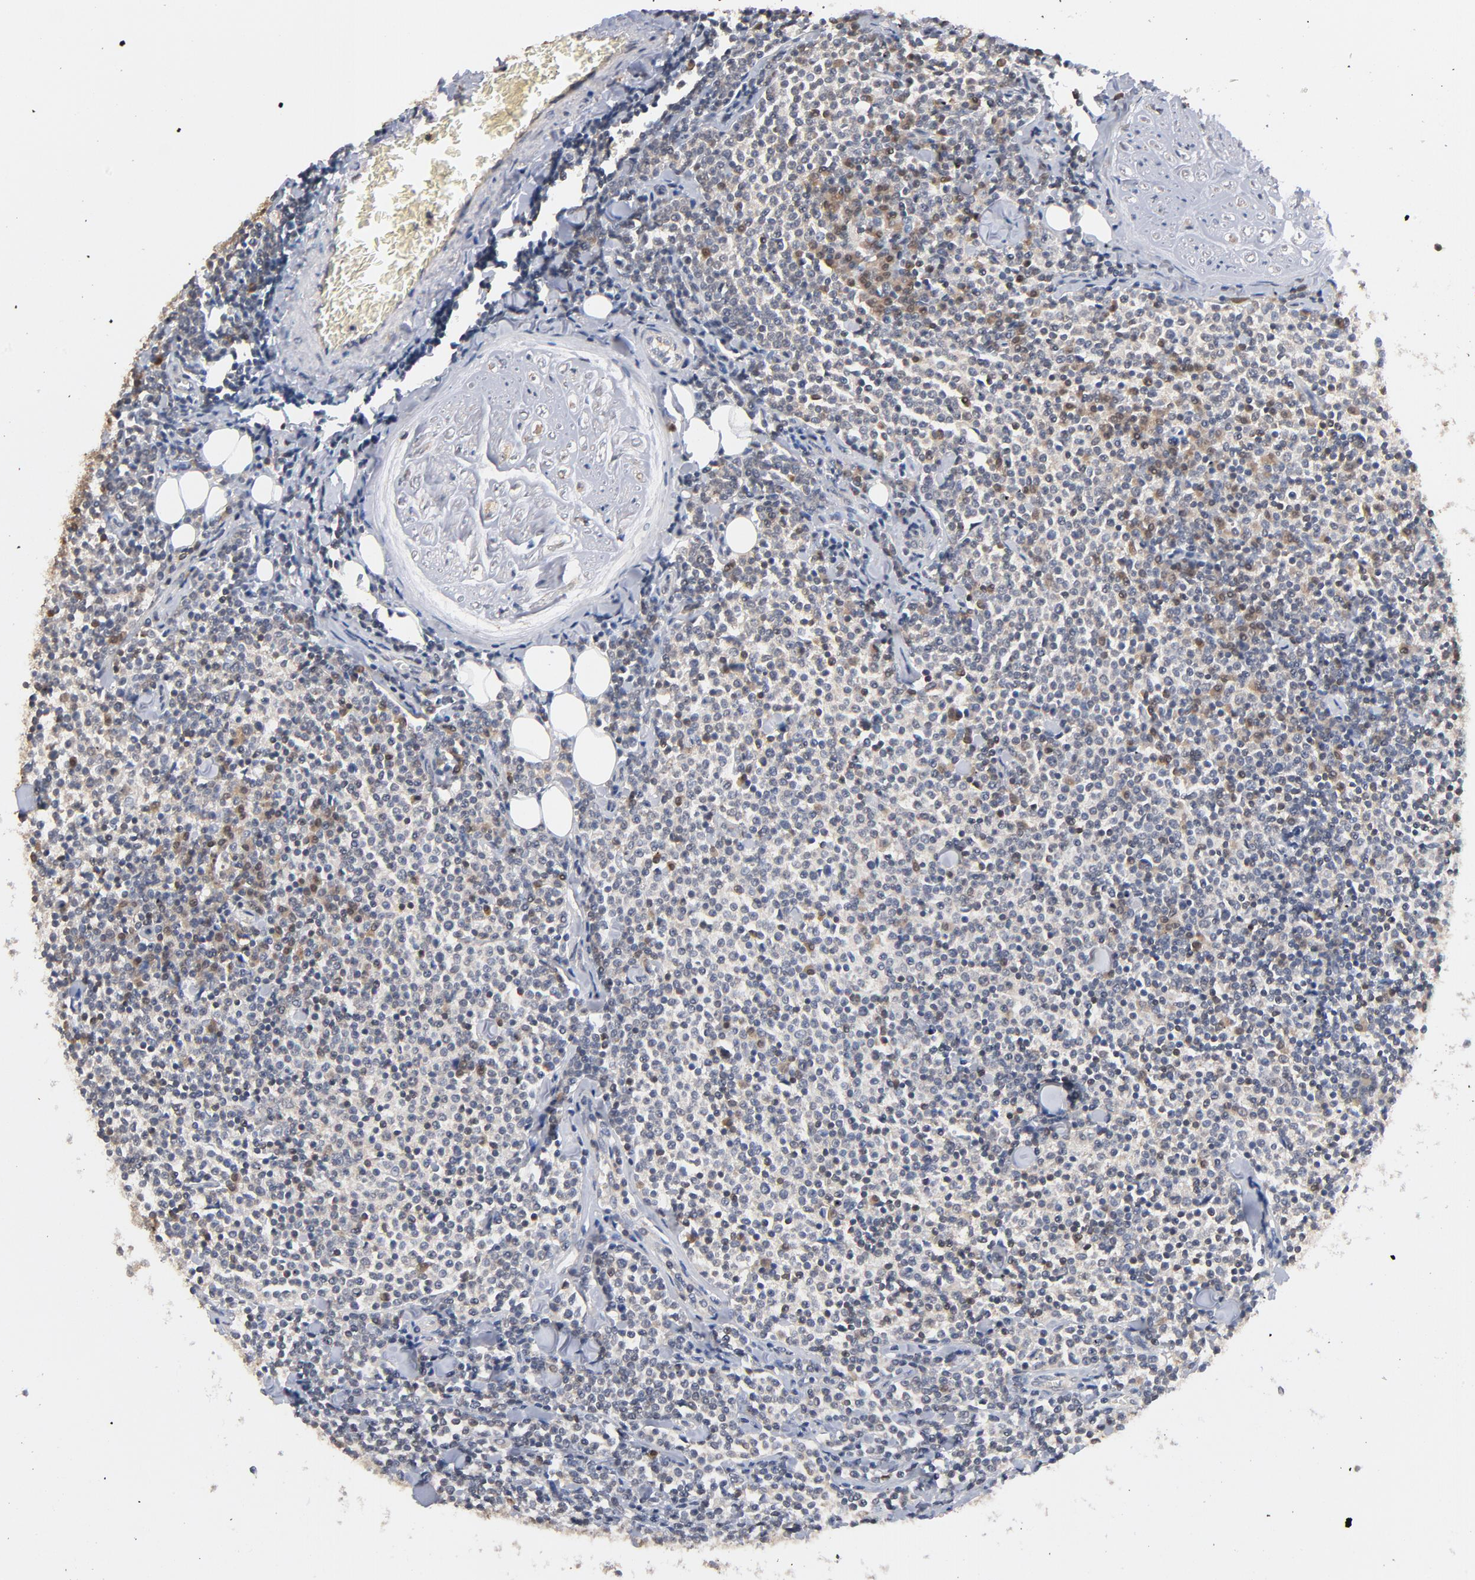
{"staining": {"intensity": "negative", "quantity": "none", "location": "none"}, "tissue": "lymphoma", "cell_type": "Tumor cells", "image_type": "cancer", "snomed": [{"axis": "morphology", "description": "Malignant lymphoma, non-Hodgkin's type, Low grade"}, {"axis": "topography", "description": "Soft tissue"}], "caption": "Immunohistochemical staining of lymphoma reveals no significant expression in tumor cells.", "gene": "MIF", "patient": {"sex": "male", "age": 92}}